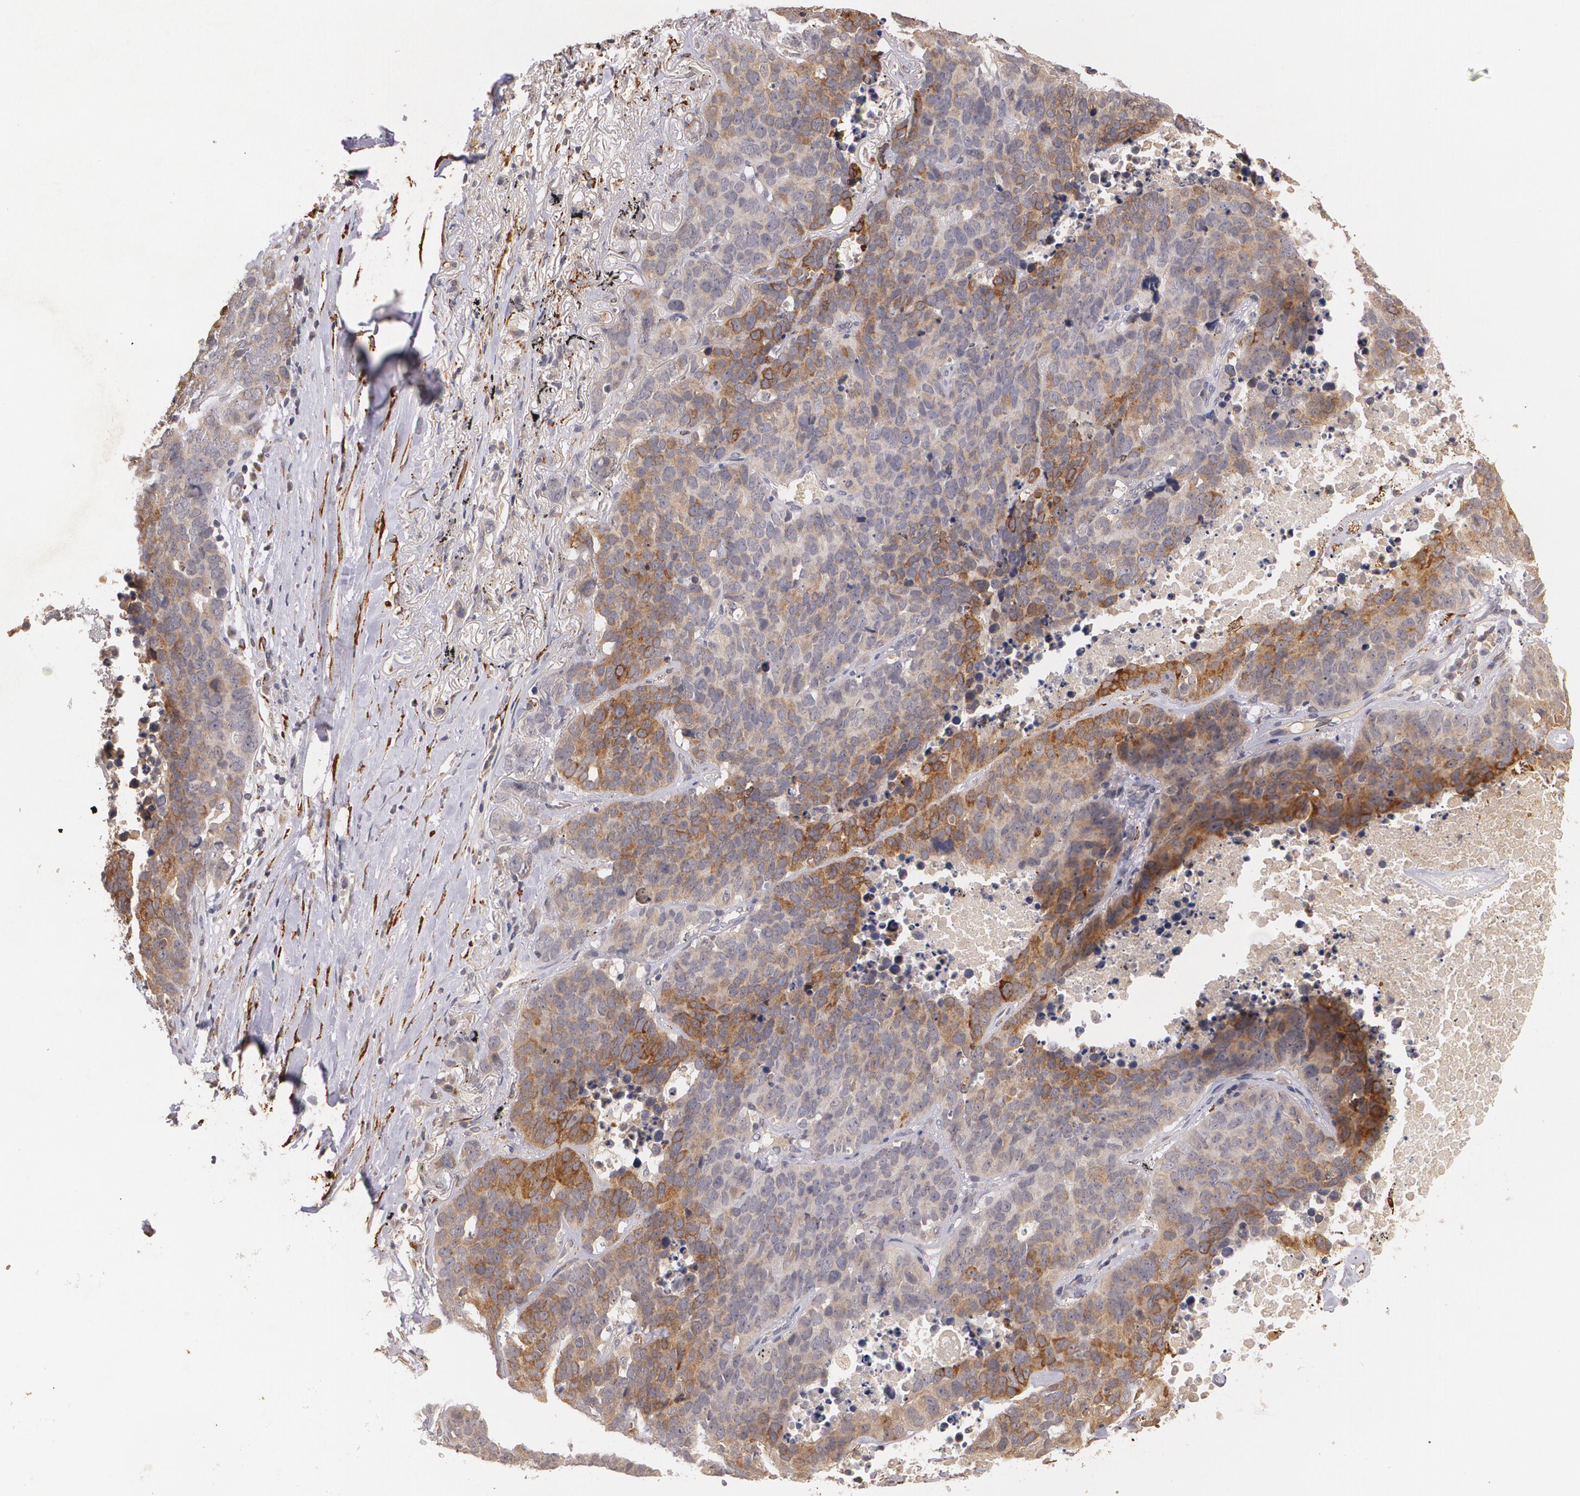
{"staining": {"intensity": "strong", "quantity": "25%-75%", "location": "cytoplasmic/membranous"}, "tissue": "lung cancer", "cell_type": "Tumor cells", "image_type": "cancer", "snomed": [{"axis": "morphology", "description": "Carcinoid, malignant, NOS"}, {"axis": "topography", "description": "Lung"}], "caption": "The immunohistochemical stain highlights strong cytoplasmic/membranous staining in tumor cells of lung cancer tissue.", "gene": "IFNGR2", "patient": {"sex": "male", "age": 60}}